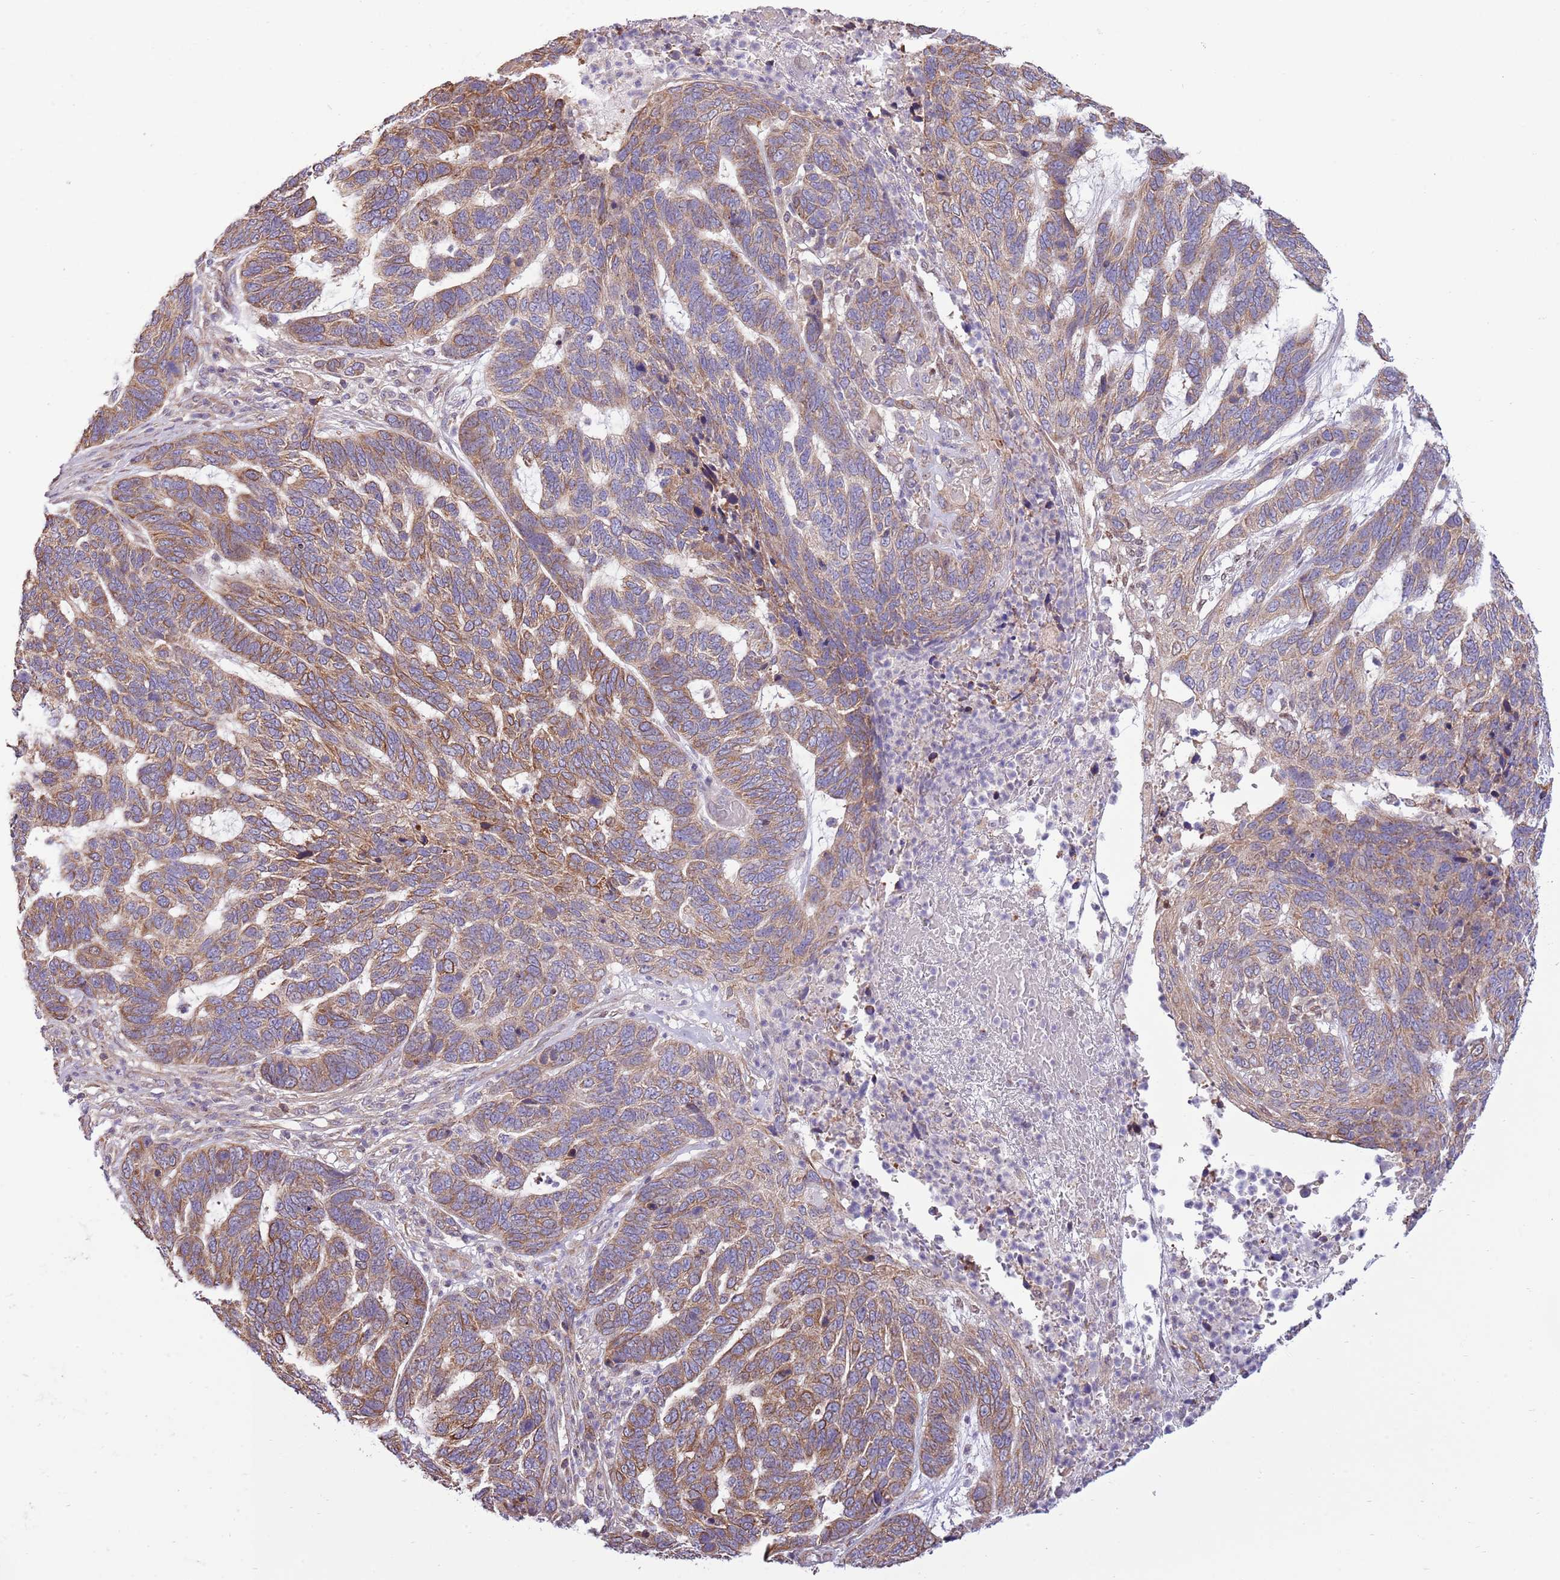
{"staining": {"intensity": "moderate", "quantity": ">75%", "location": "cytoplasmic/membranous"}, "tissue": "skin cancer", "cell_type": "Tumor cells", "image_type": "cancer", "snomed": [{"axis": "morphology", "description": "Basal cell carcinoma"}, {"axis": "topography", "description": "Skin"}], "caption": "Basal cell carcinoma (skin) tissue displays moderate cytoplasmic/membranous expression in about >75% of tumor cells (Brightfield microscopy of DAB IHC at high magnification).", "gene": "ARL2BP", "patient": {"sex": "female", "age": 65}}